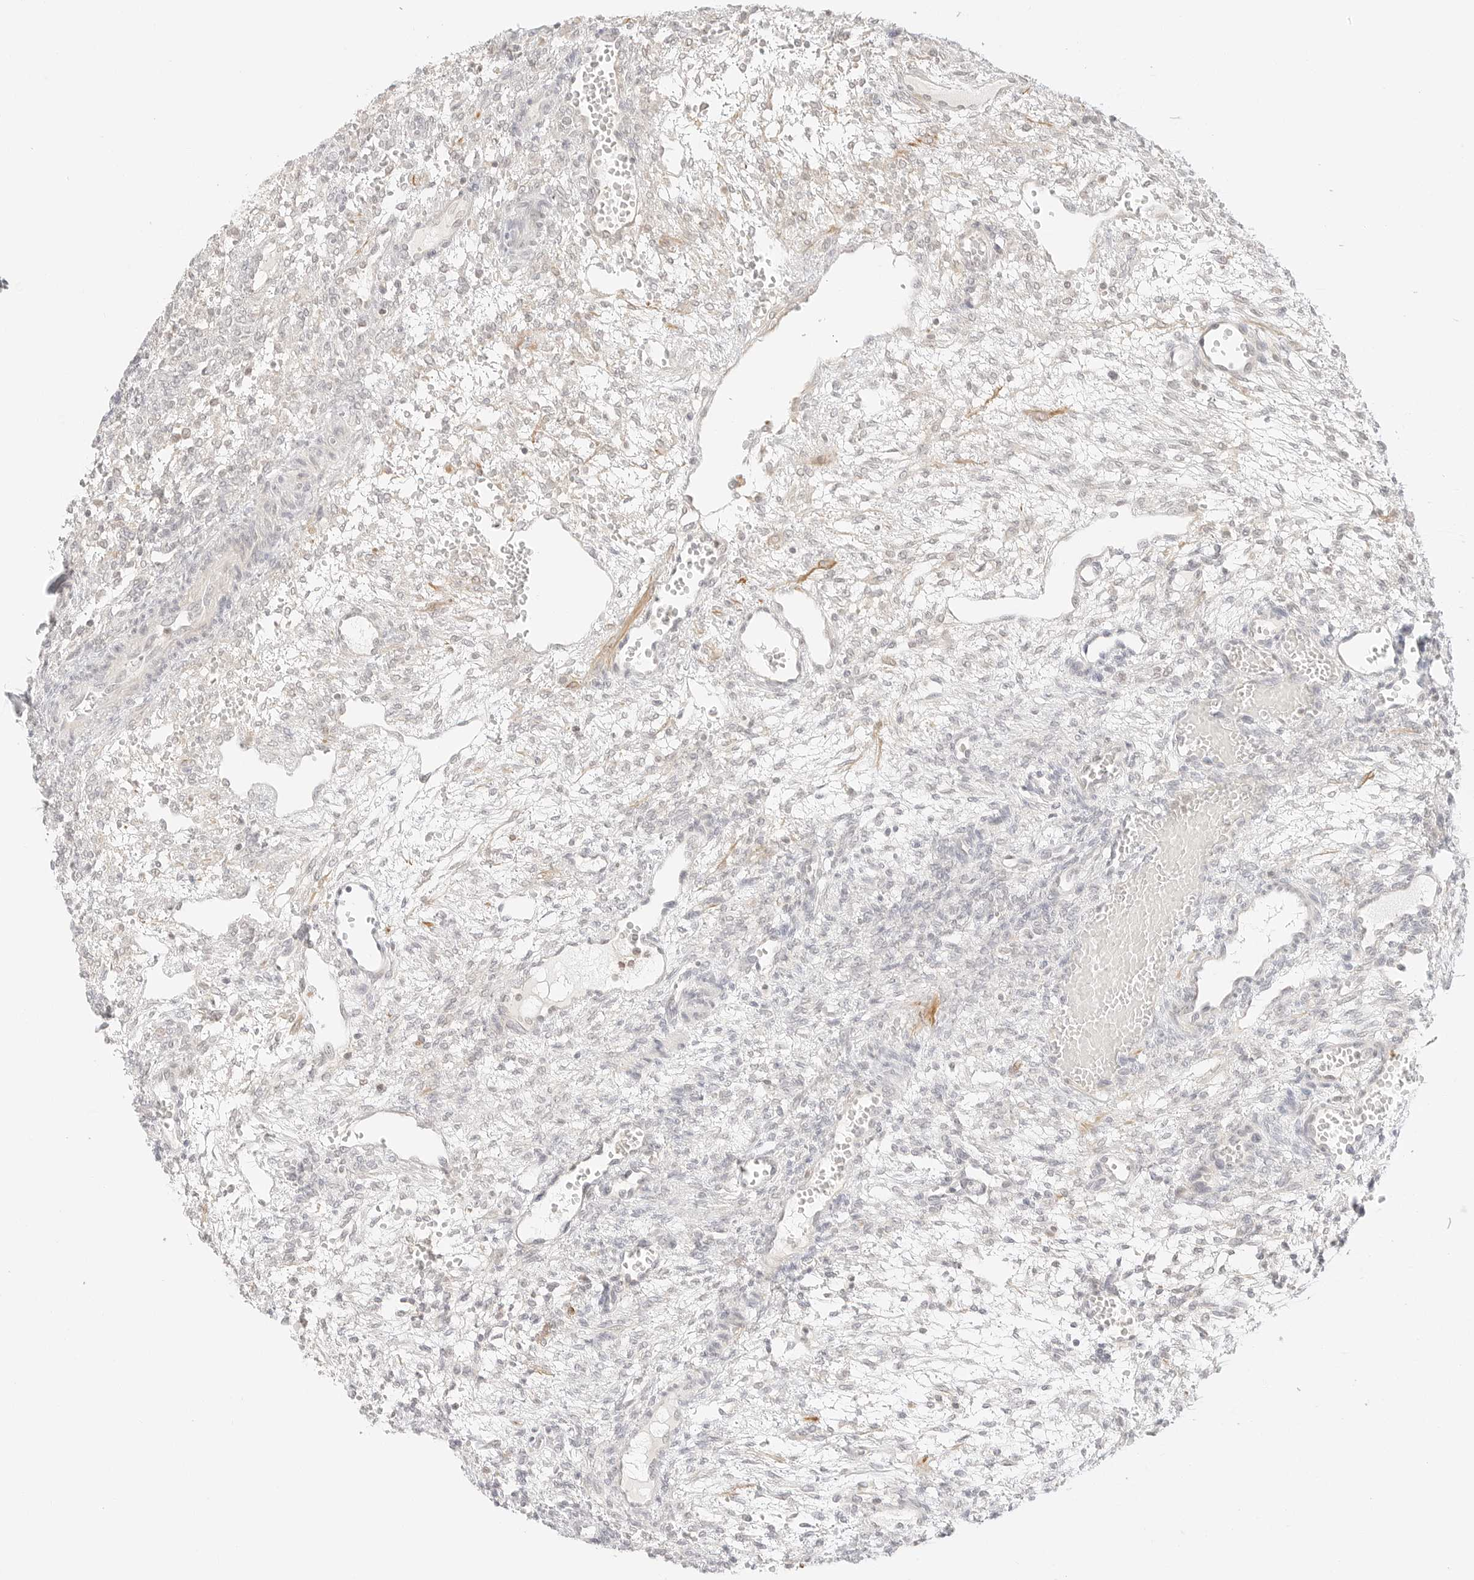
{"staining": {"intensity": "negative", "quantity": "none", "location": "none"}, "tissue": "ovary", "cell_type": "Ovarian stroma cells", "image_type": "normal", "snomed": [{"axis": "morphology", "description": "Normal tissue, NOS"}, {"axis": "topography", "description": "Ovary"}], "caption": "The image displays no significant staining in ovarian stroma cells of ovary. (DAB (3,3'-diaminobenzidine) IHC, high magnification).", "gene": "GNAS", "patient": {"sex": "female", "age": 34}}